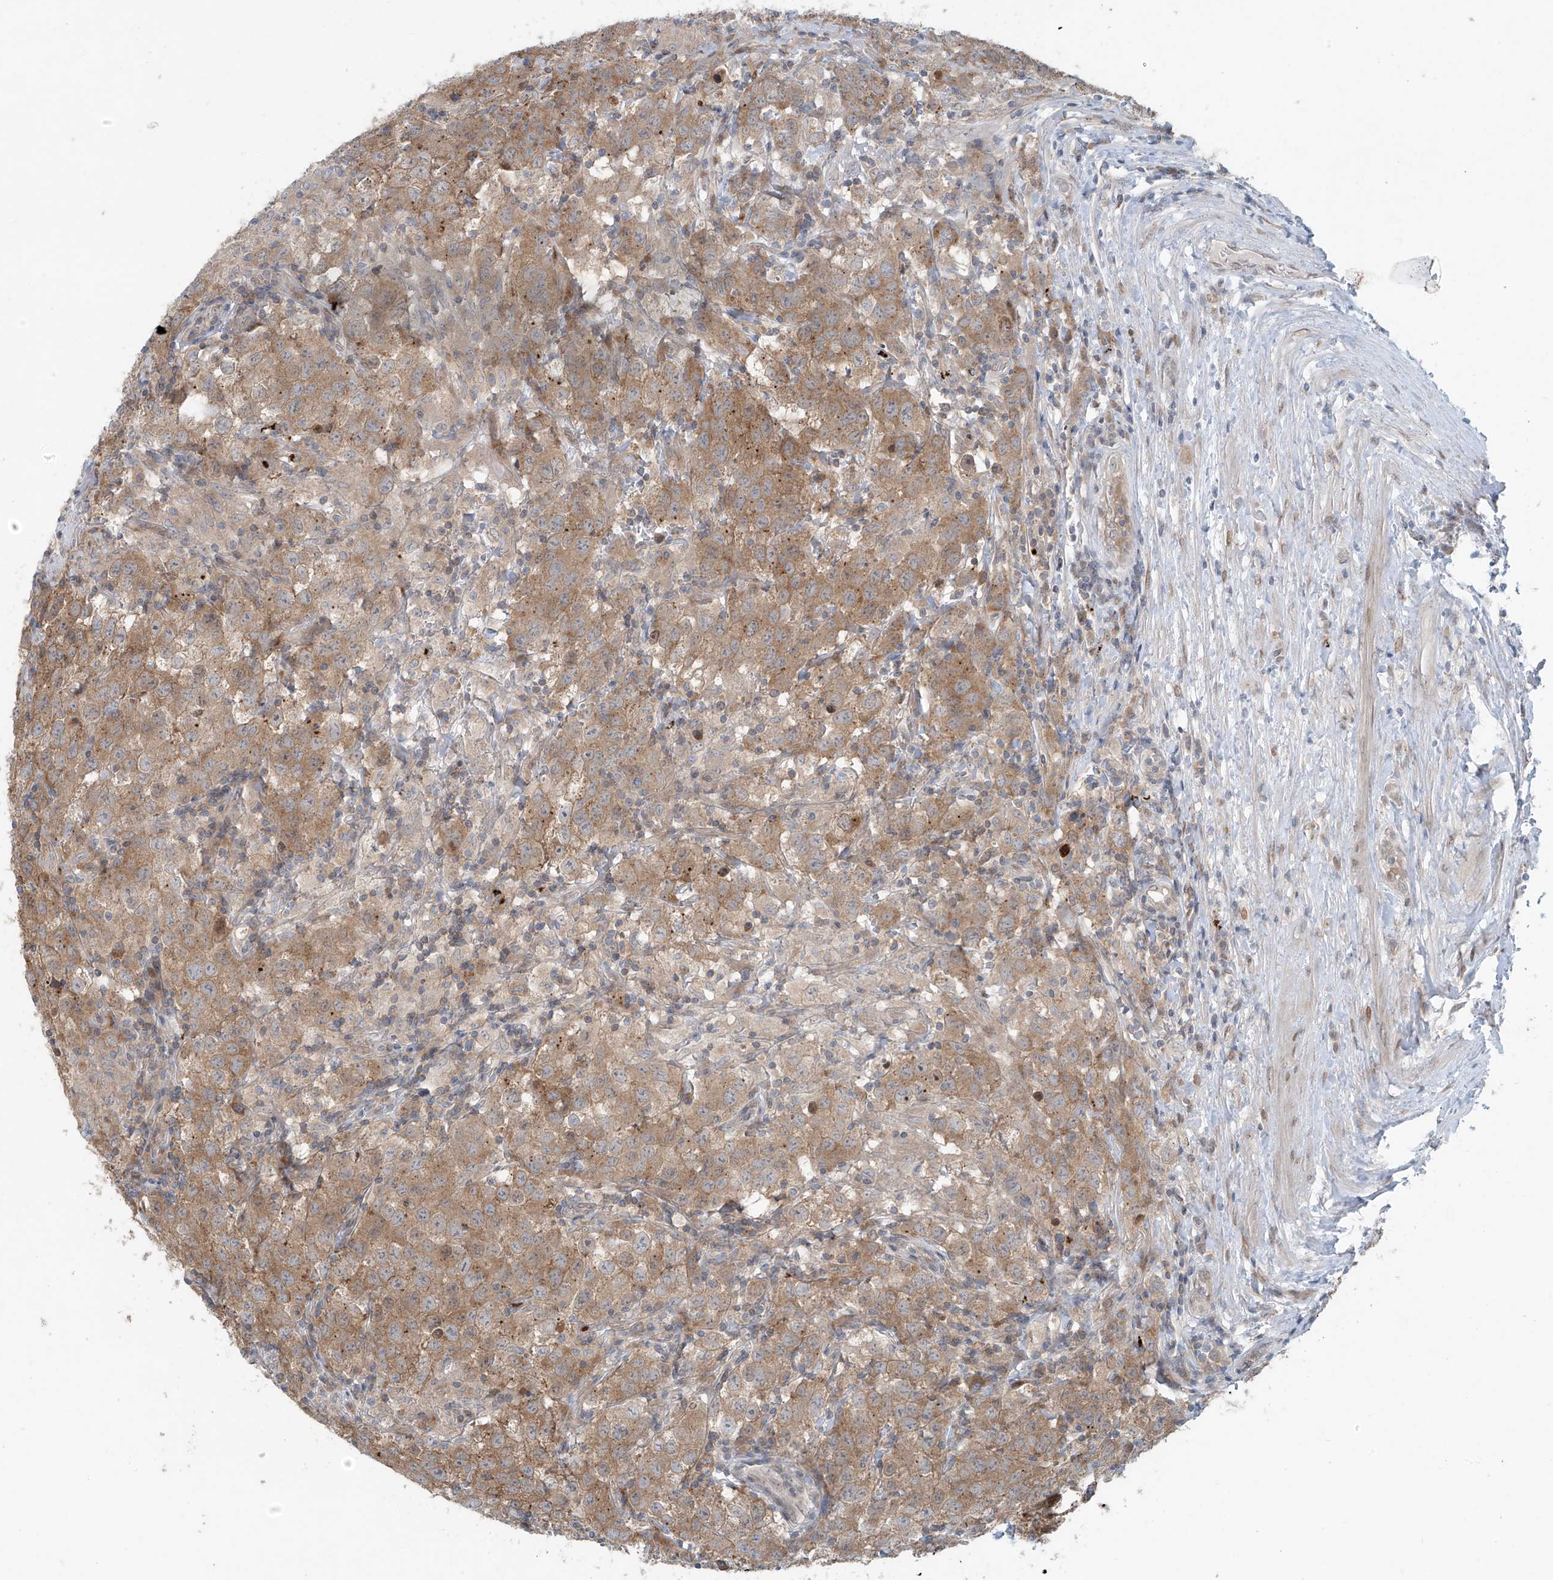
{"staining": {"intensity": "moderate", "quantity": ">75%", "location": "cytoplasmic/membranous"}, "tissue": "testis cancer", "cell_type": "Tumor cells", "image_type": "cancer", "snomed": [{"axis": "morphology", "description": "Seminoma, NOS"}, {"axis": "morphology", "description": "Carcinoma, Embryonal, NOS"}, {"axis": "topography", "description": "Testis"}], "caption": "Immunohistochemical staining of testis cancer (seminoma) shows moderate cytoplasmic/membranous protein staining in approximately >75% of tumor cells.", "gene": "PPAT", "patient": {"sex": "male", "age": 43}}